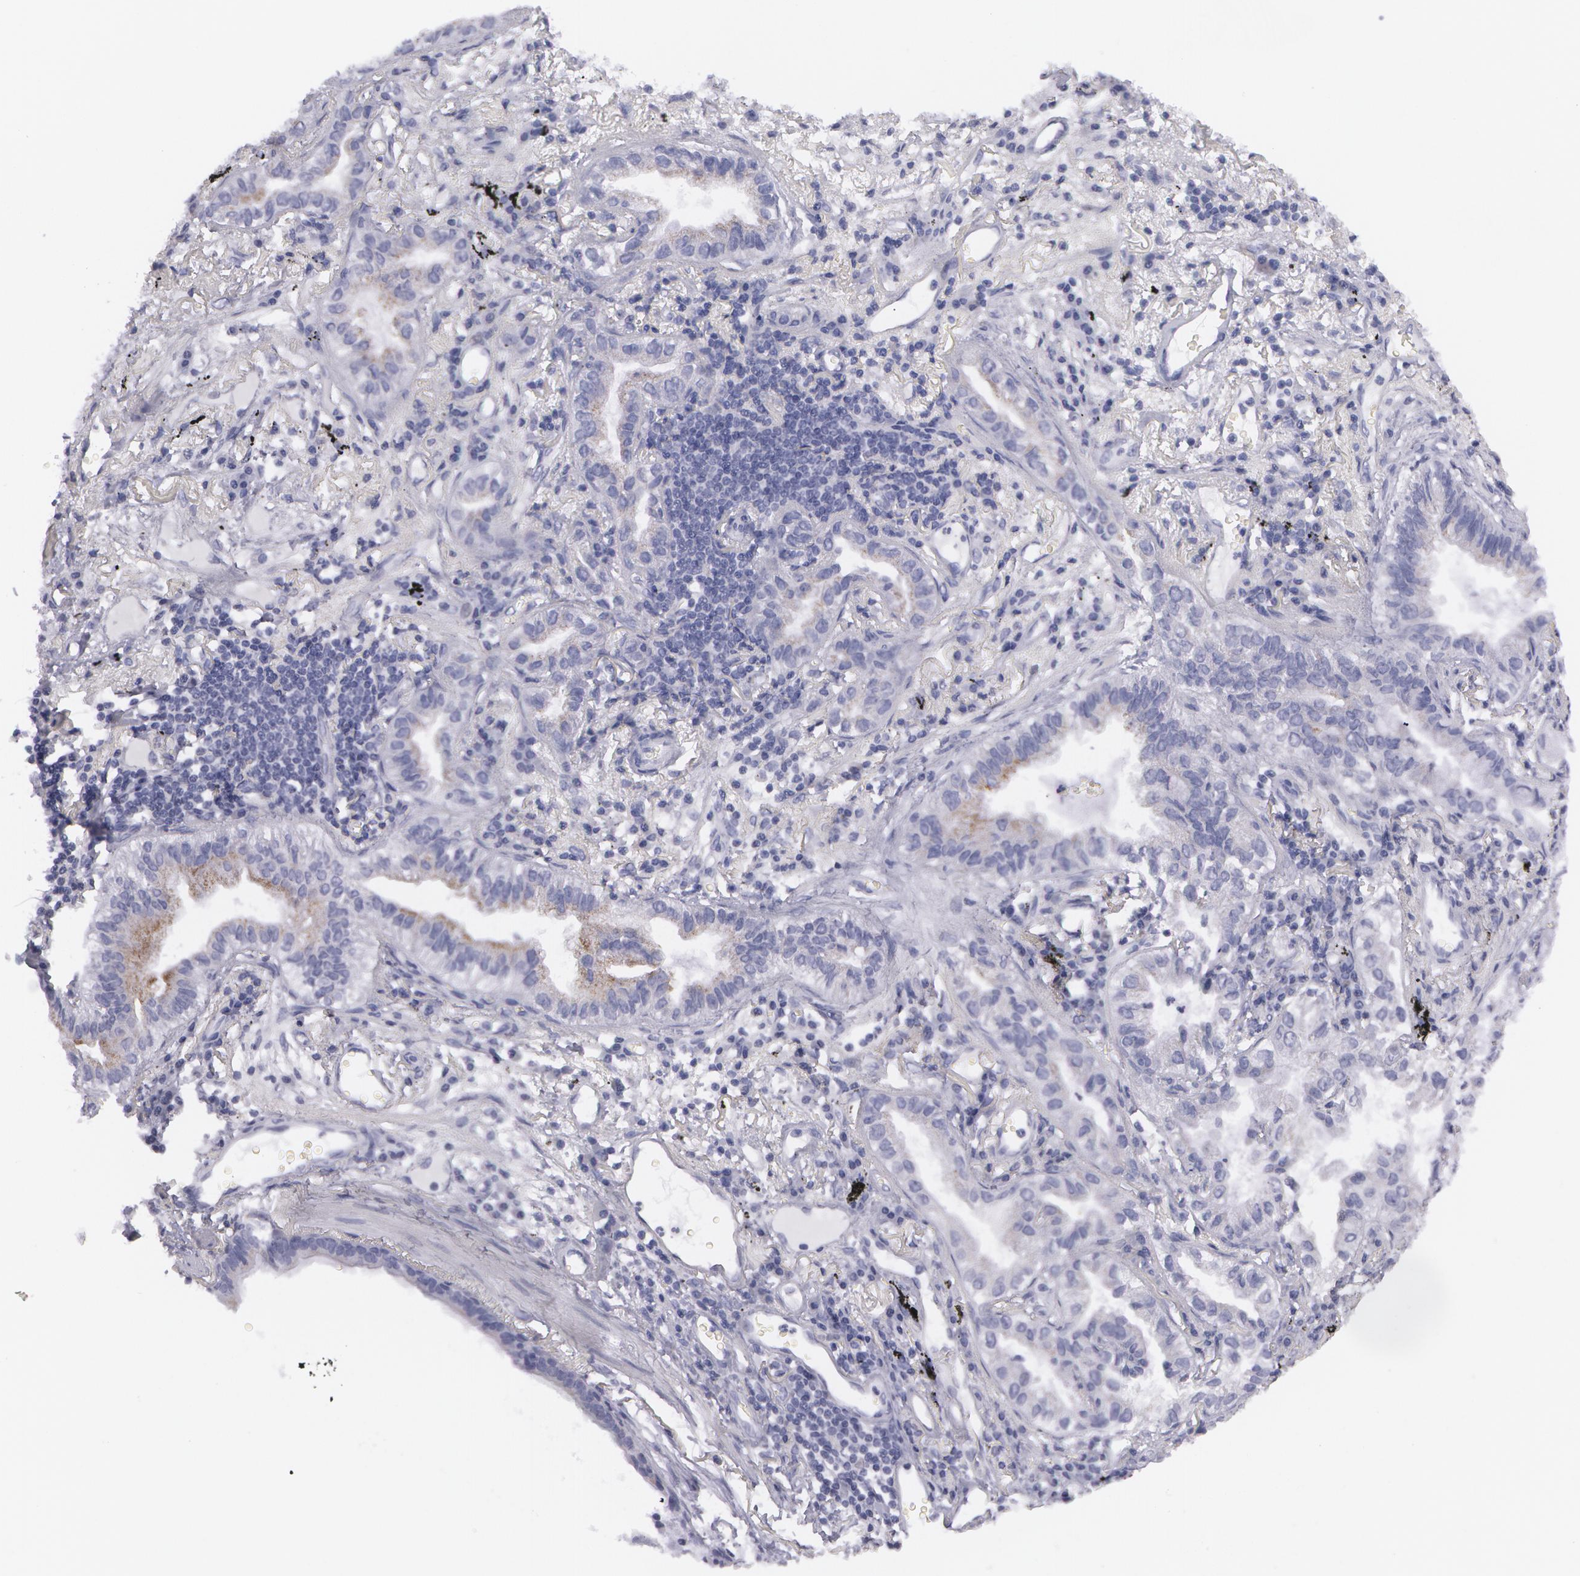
{"staining": {"intensity": "negative", "quantity": "none", "location": "none"}, "tissue": "lung cancer", "cell_type": "Tumor cells", "image_type": "cancer", "snomed": [{"axis": "morphology", "description": "Adenocarcinoma, NOS"}, {"axis": "topography", "description": "Lung"}], "caption": "This is an IHC histopathology image of human lung cancer. There is no staining in tumor cells.", "gene": "AMACR", "patient": {"sex": "female", "age": 50}}